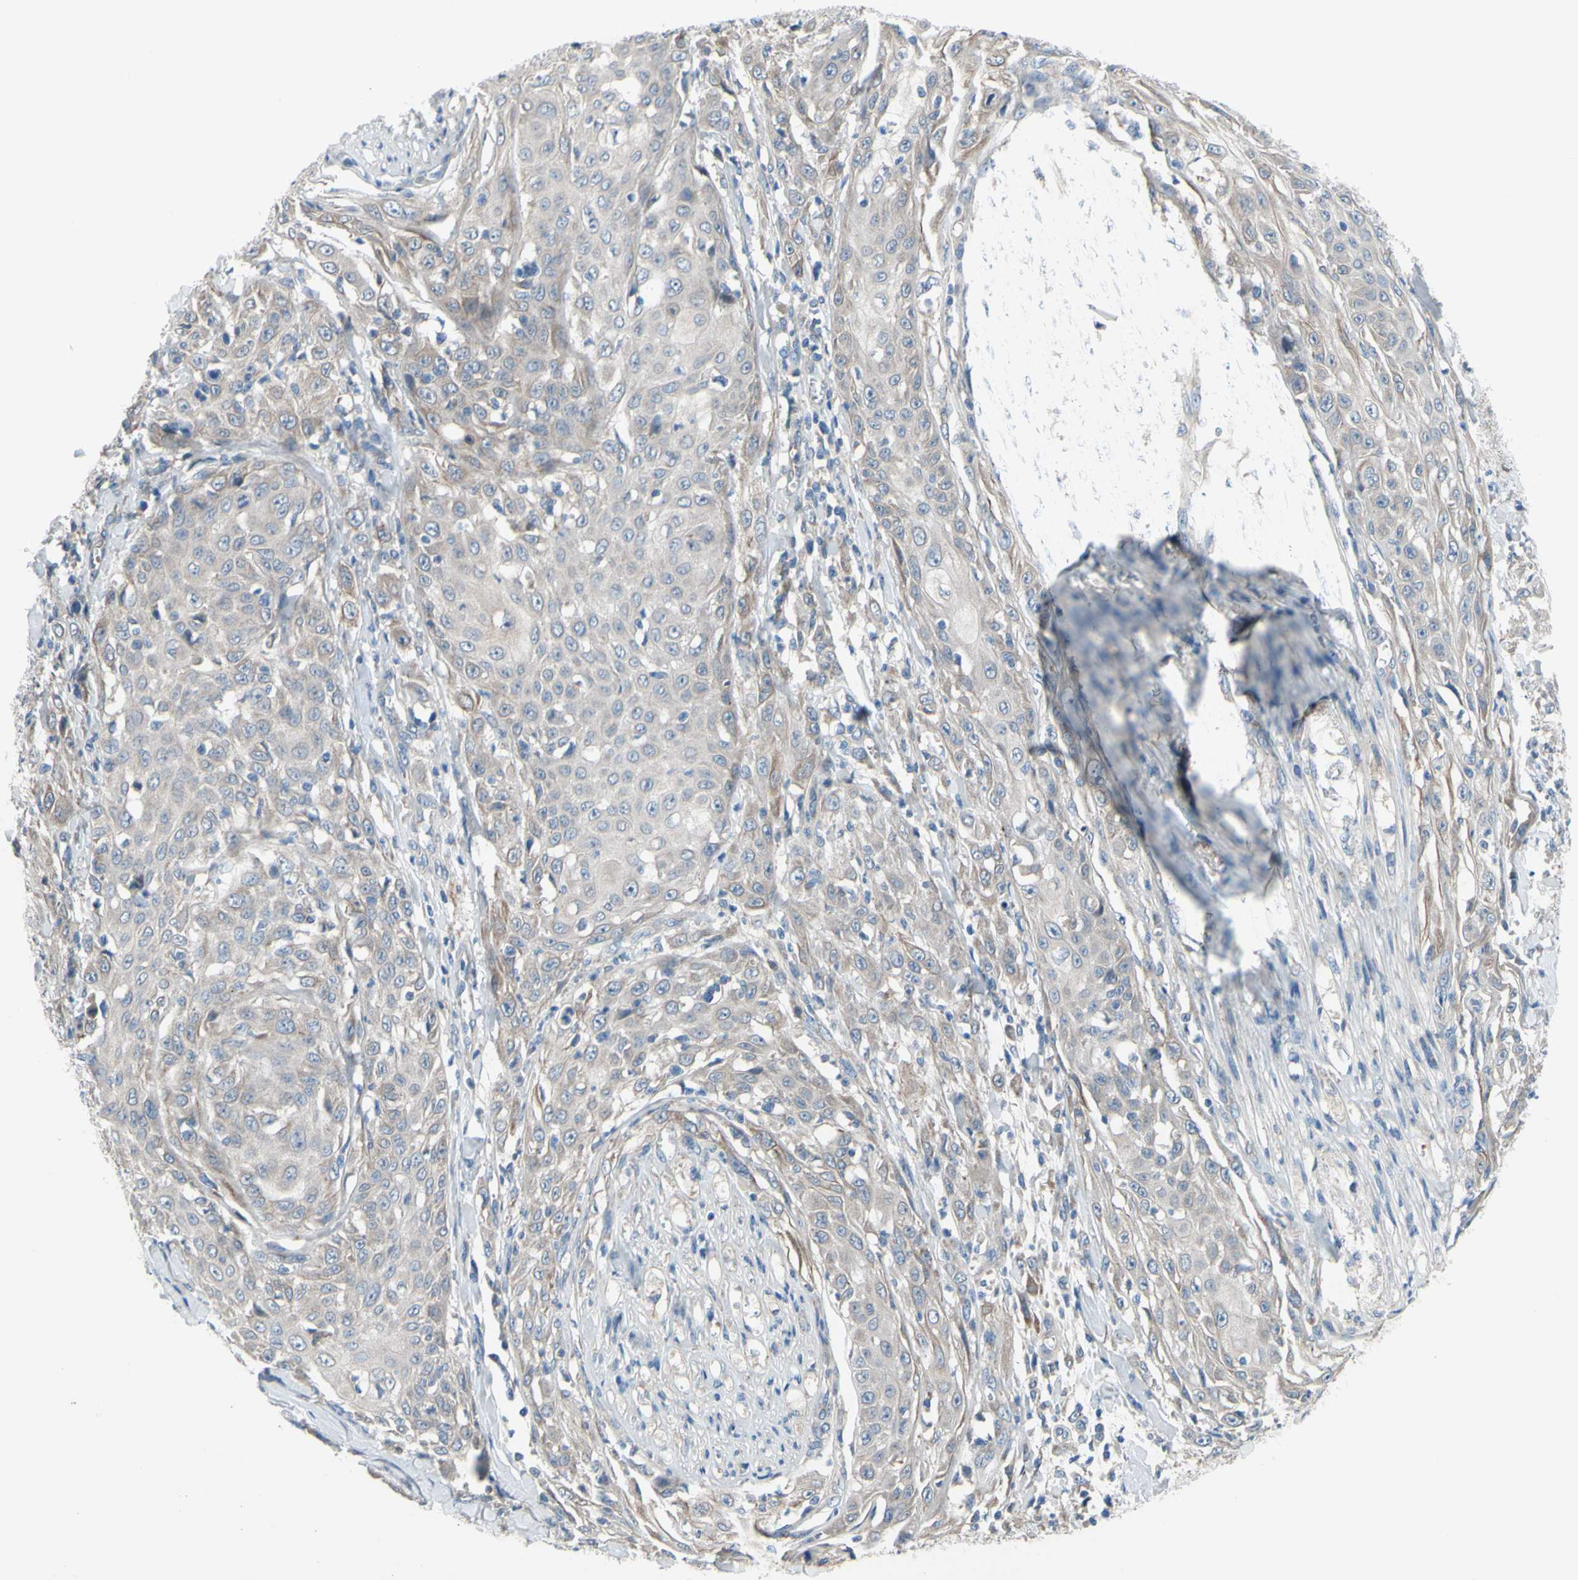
{"staining": {"intensity": "weak", "quantity": ">75%", "location": "cytoplasmic/membranous"}, "tissue": "skin cancer", "cell_type": "Tumor cells", "image_type": "cancer", "snomed": [{"axis": "morphology", "description": "Squamous cell carcinoma, NOS"}, {"axis": "morphology", "description": "Squamous cell carcinoma, metastatic, NOS"}, {"axis": "topography", "description": "Skin"}, {"axis": "topography", "description": "Lymph node"}], "caption": "Protein staining of skin cancer (squamous cell carcinoma) tissue shows weak cytoplasmic/membranous expression in approximately >75% of tumor cells.", "gene": "GRAMD2B", "patient": {"sex": "male", "age": 75}}